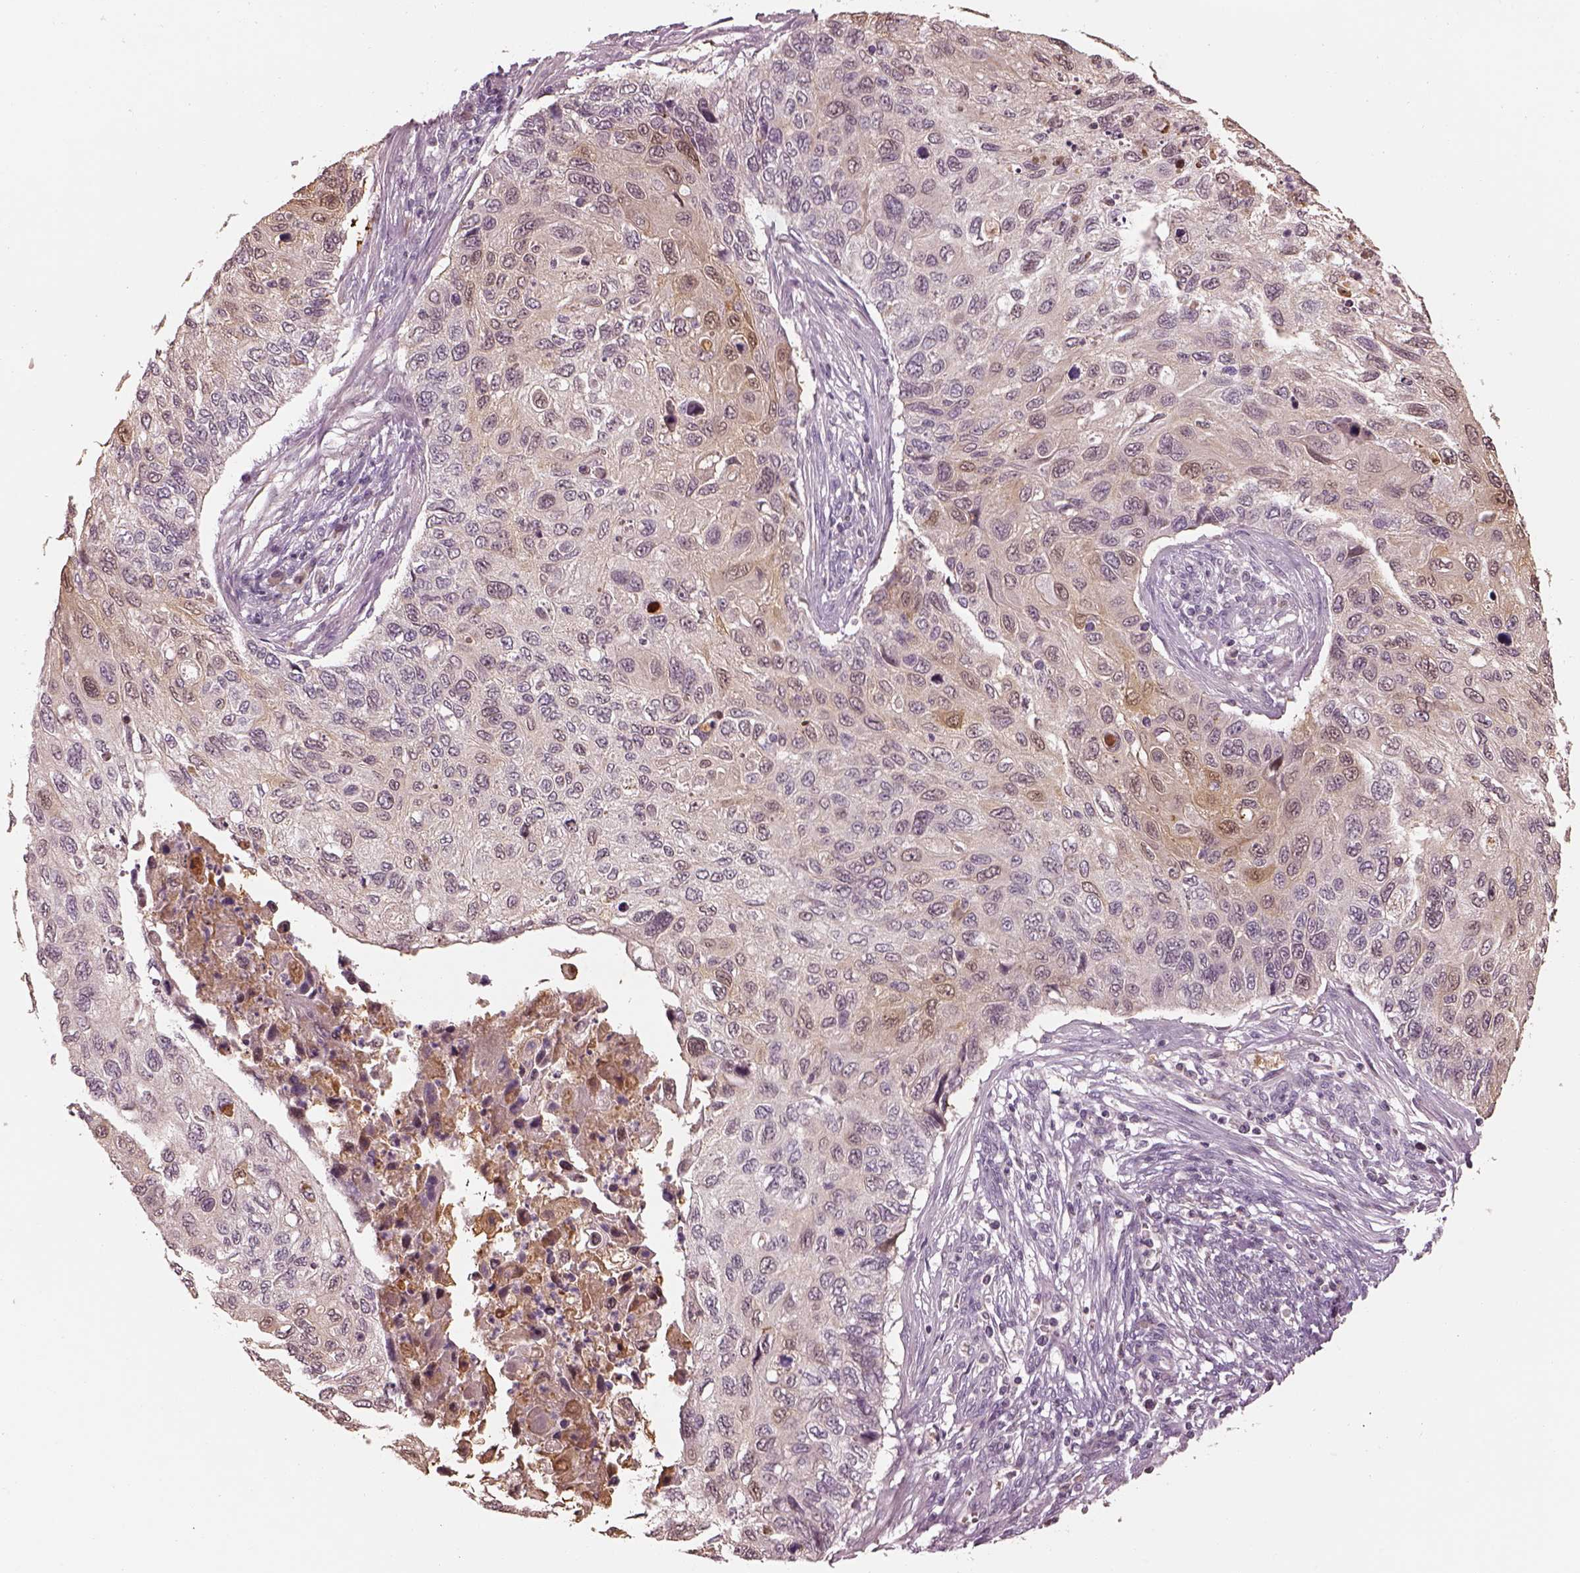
{"staining": {"intensity": "weak", "quantity": ">75%", "location": "cytoplasmic/membranous"}, "tissue": "cervical cancer", "cell_type": "Tumor cells", "image_type": "cancer", "snomed": [{"axis": "morphology", "description": "Squamous cell carcinoma, NOS"}, {"axis": "topography", "description": "Cervix"}], "caption": "Squamous cell carcinoma (cervical) stained for a protein (brown) reveals weak cytoplasmic/membranous positive expression in approximately >75% of tumor cells.", "gene": "TLX3", "patient": {"sex": "female", "age": 70}}